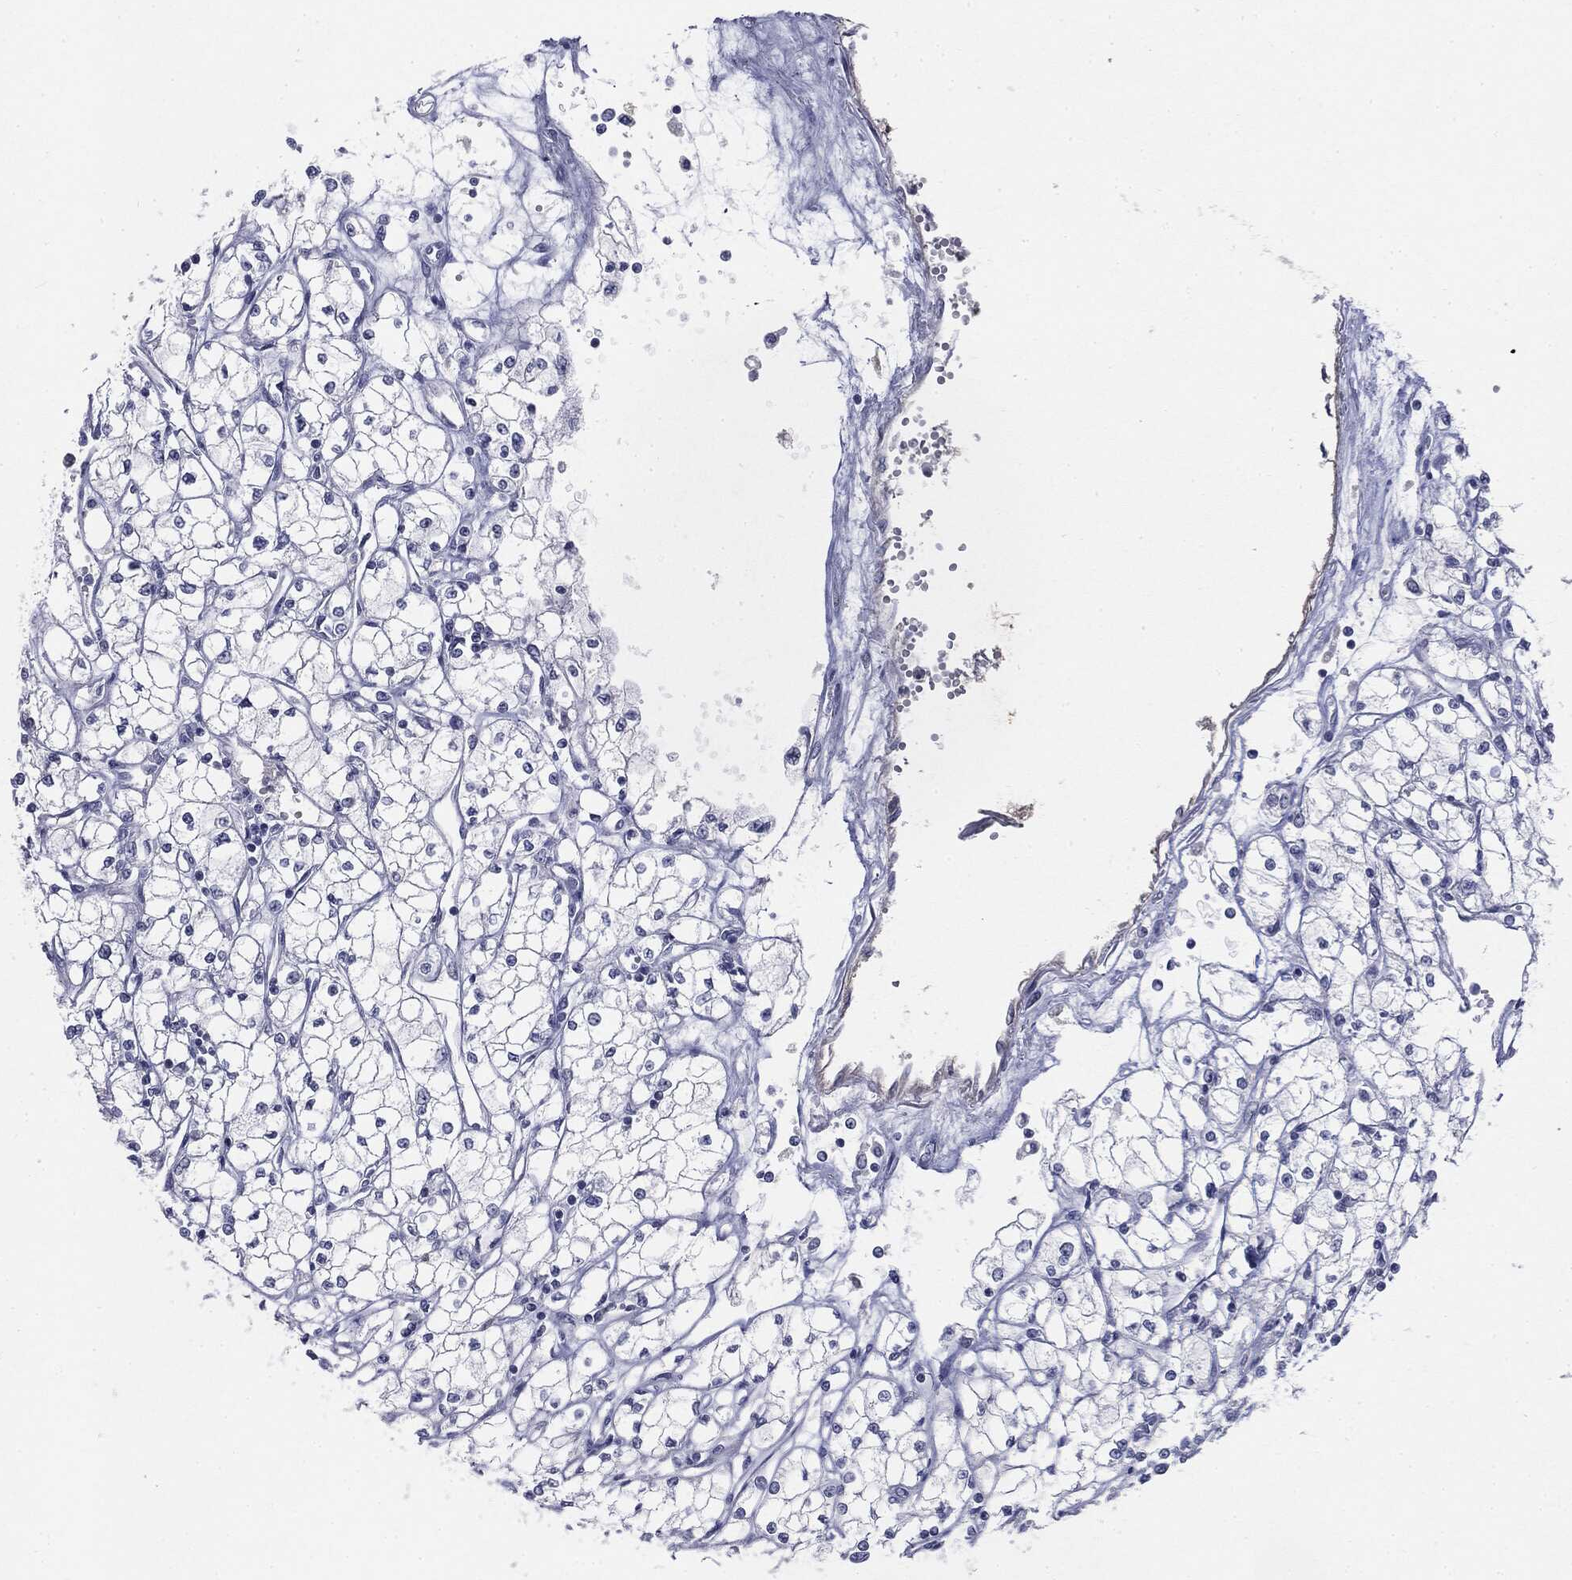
{"staining": {"intensity": "negative", "quantity": "none", "location": "none"}, "tissue": "renal cancer", "cell_type": "Tumor cells", "image_type": "cancer", "snomed": [{"axis": "morphology", "description": "Adenocarcinoma, NOS"}, {"axis": "topography", "description": "Kidney"}], "caption": "Human renal cancer stained for a protein using IHC displays no positivity in tumor cells.", "gene": "CGB1", "patient": {"sex": "male", "age": 67}}